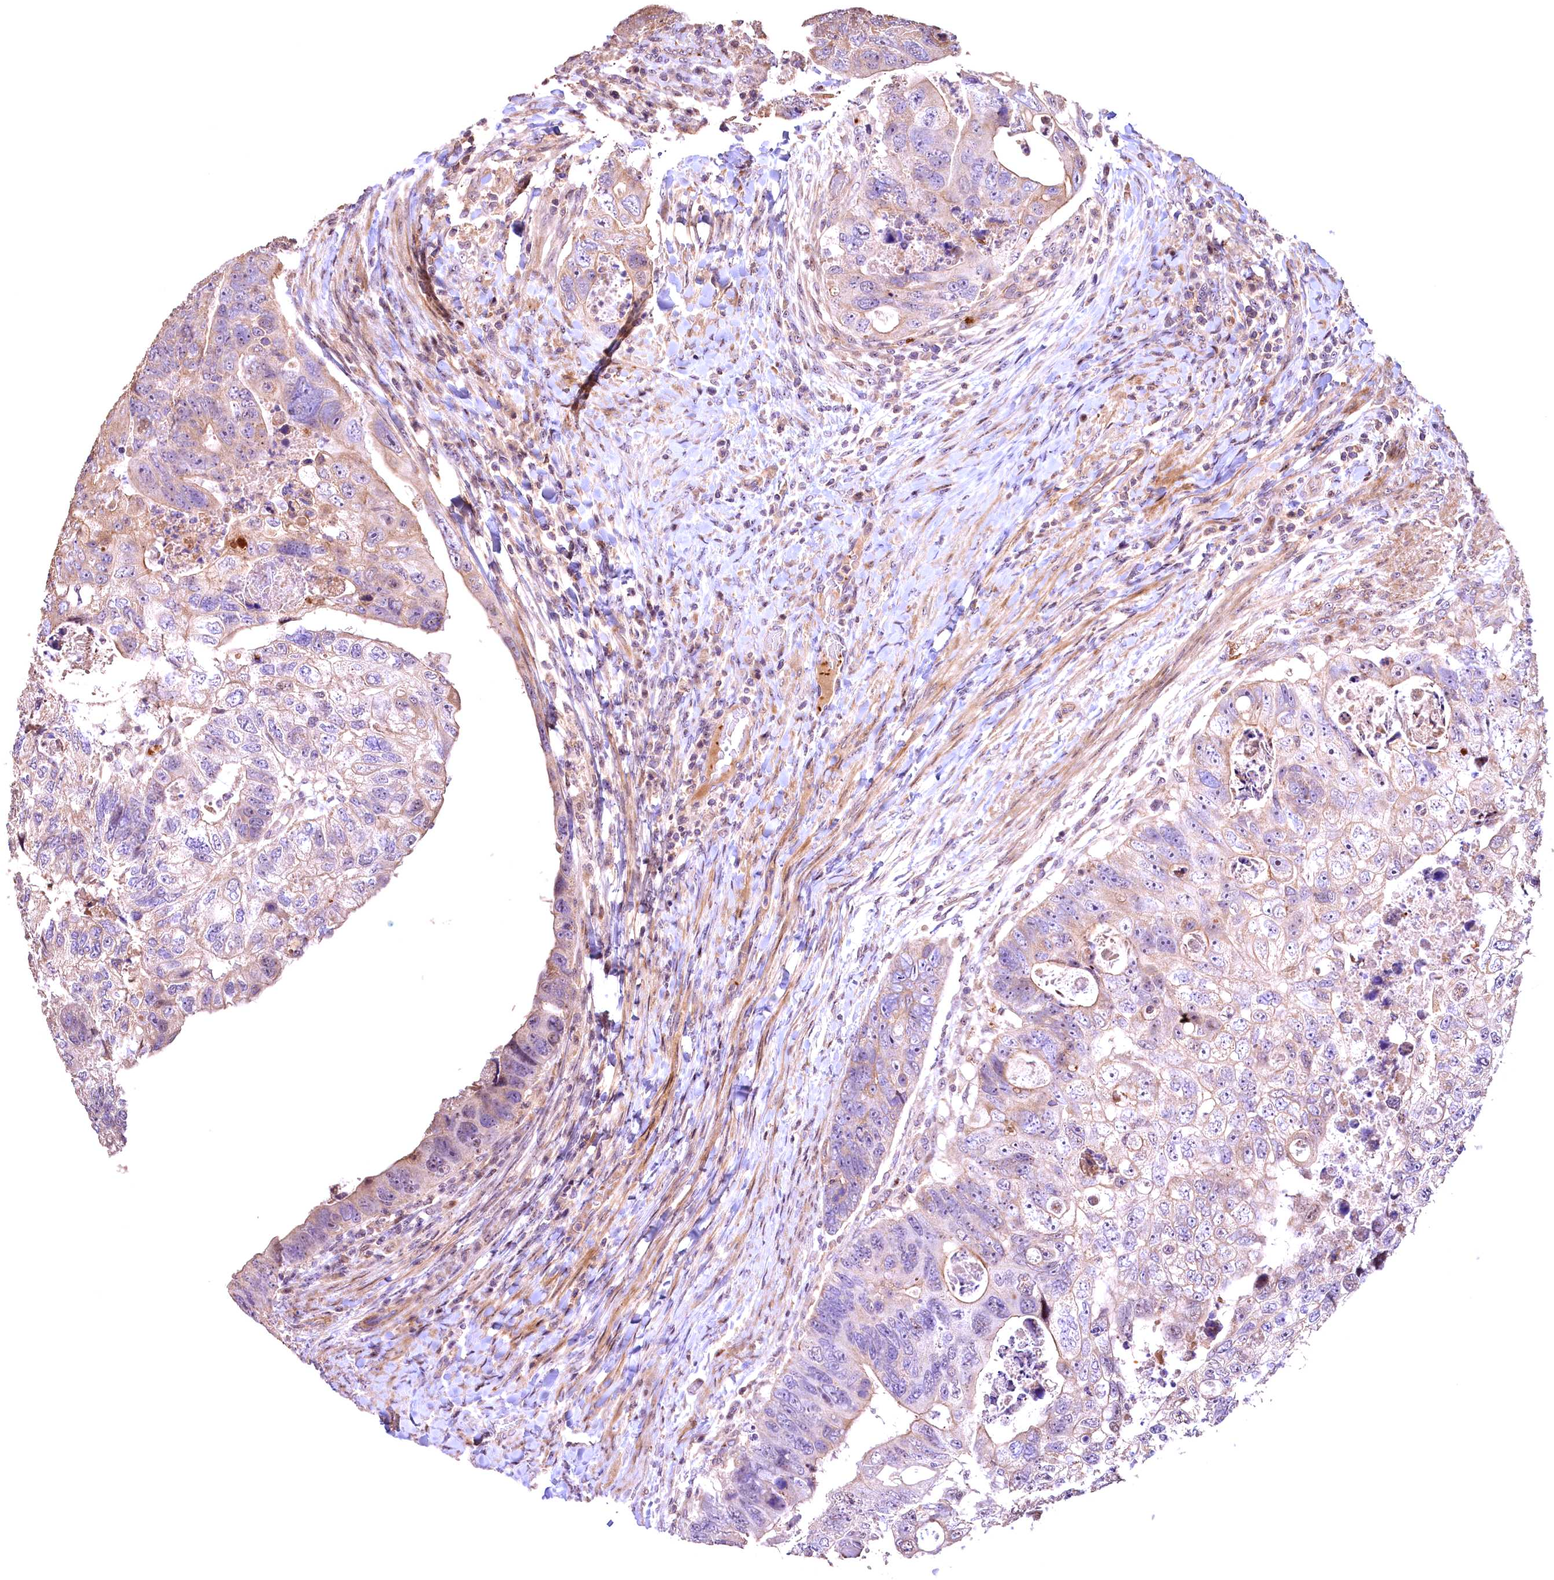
{"staining": {"intensity": "weak", "quantity": "25%-75%", "location": "cytoplasmic/membranous"}, "tissue": "colorectal cancer", "cell_type": "Tumor cells", "image_type": "cancer", "snomed": [{"axis": "morphology", "description": "Adenocarcinoma, NOS"}, {"axis": "topography", "description": "Rectum"}], "caption": "A low amount of weak cytoplasmic/membranous expression is seen in about 25%-75% of tumor cells in colorectal adenocarcinoma tissue.", "gene": "FUZ", "patient": {"sex": "male", "age": 59}}